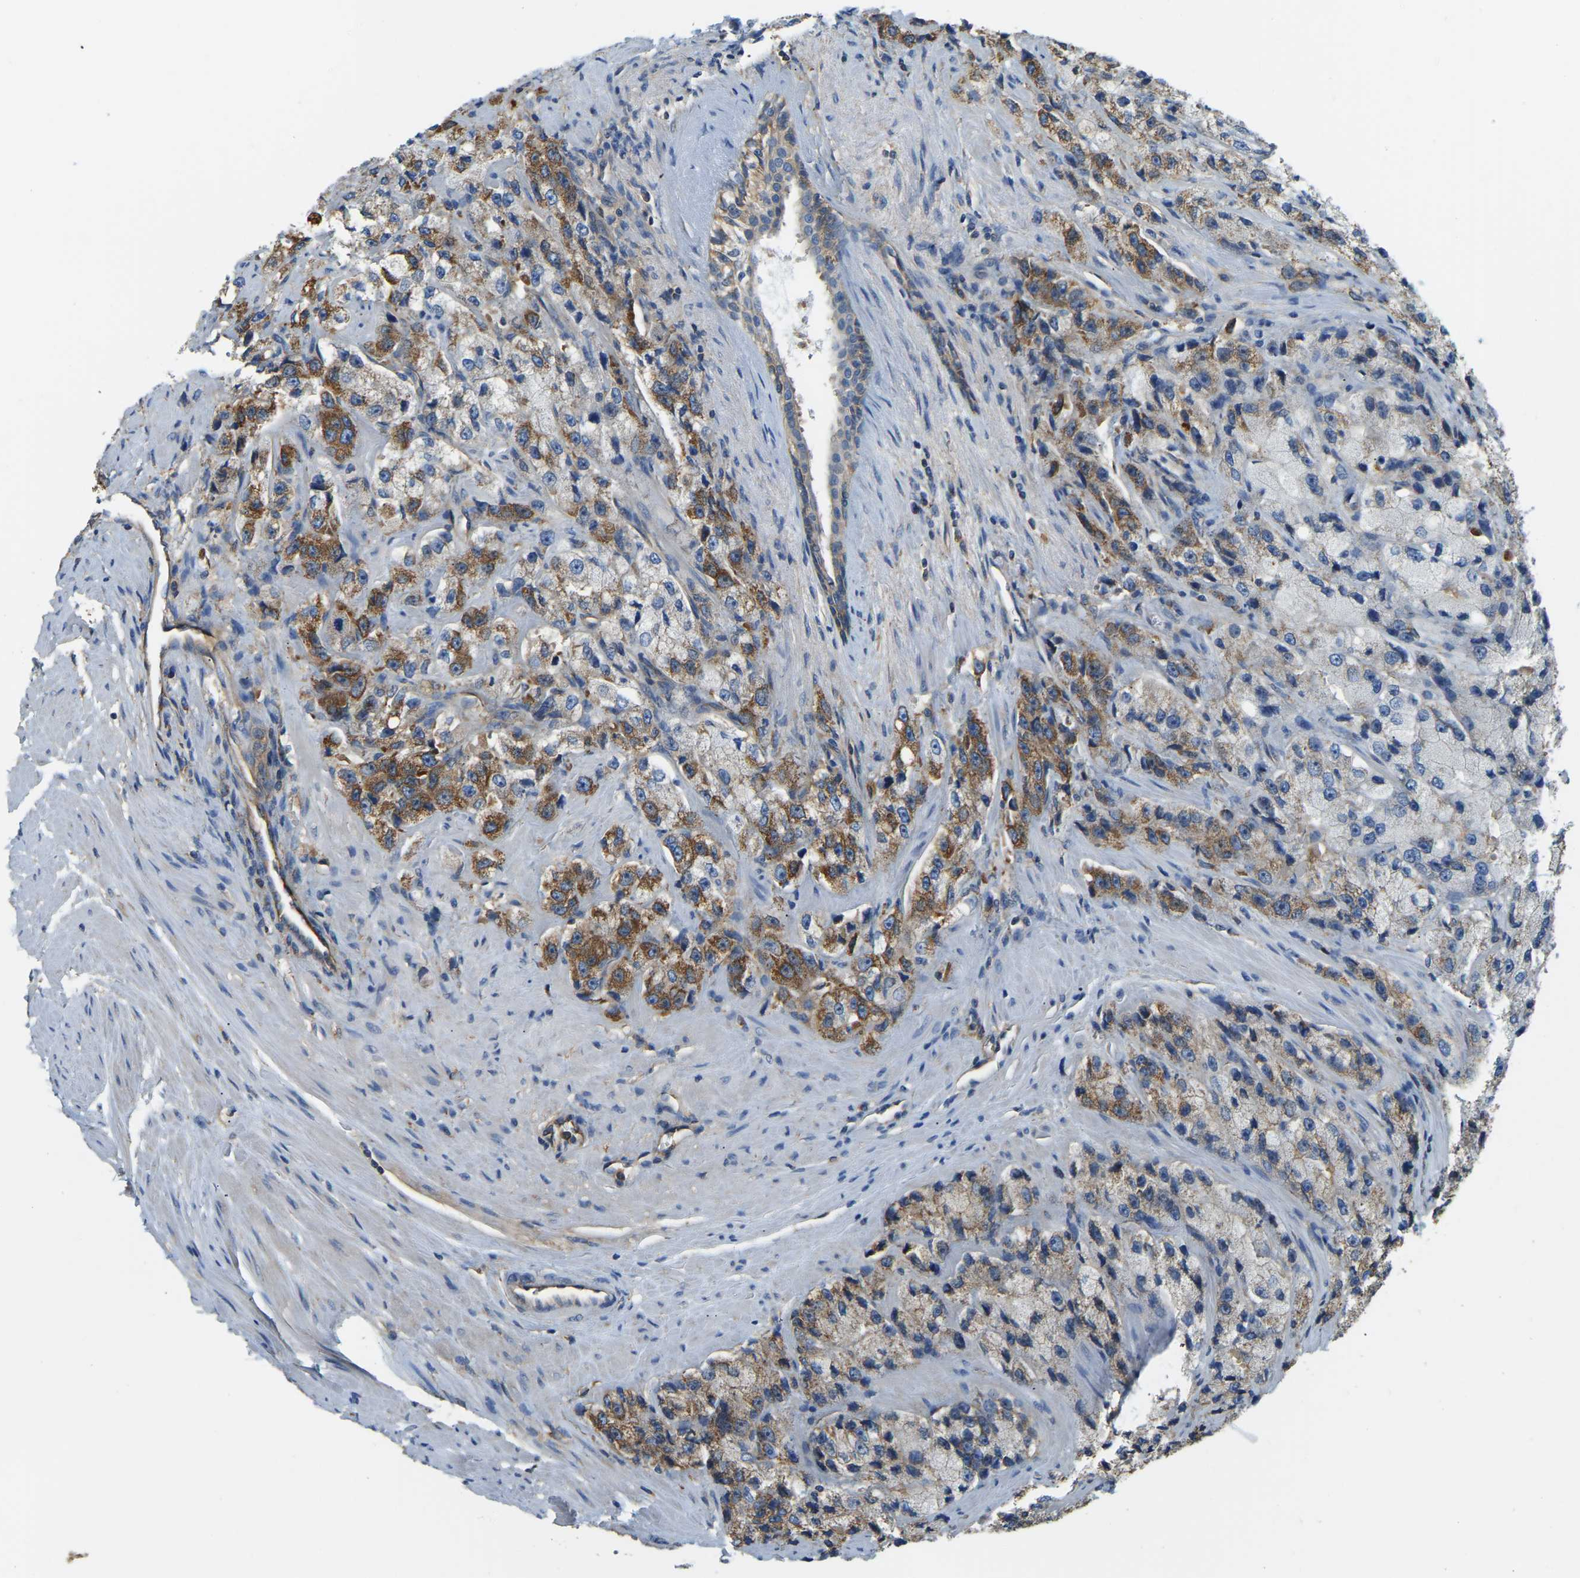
{"staining": {"intensity": "moderate", "quantity": ">75%", "location": "cytoplasmic/membranous"}, "tissue": "prostate cancer", "cell_type": "Tumor cells", "image_type": "cancer", "snomed": [{"axis": "morphology", "description": "Adenocarcinoma, High grade"}, {"axis": "topography", "description": "Prostate"}], "caption": "Tumor cells reveal moderate cytoplasmic/membranous positivity in about >75% of cells in prostate cancer (high-grade adenocarcinoma). The staining was performed using DAB, with brown indicating positive protein expression. Nuclei are stained blue with hematoxylin.", "gene": "AHNAK", "patient": {"sex": "male", "age": 58}}